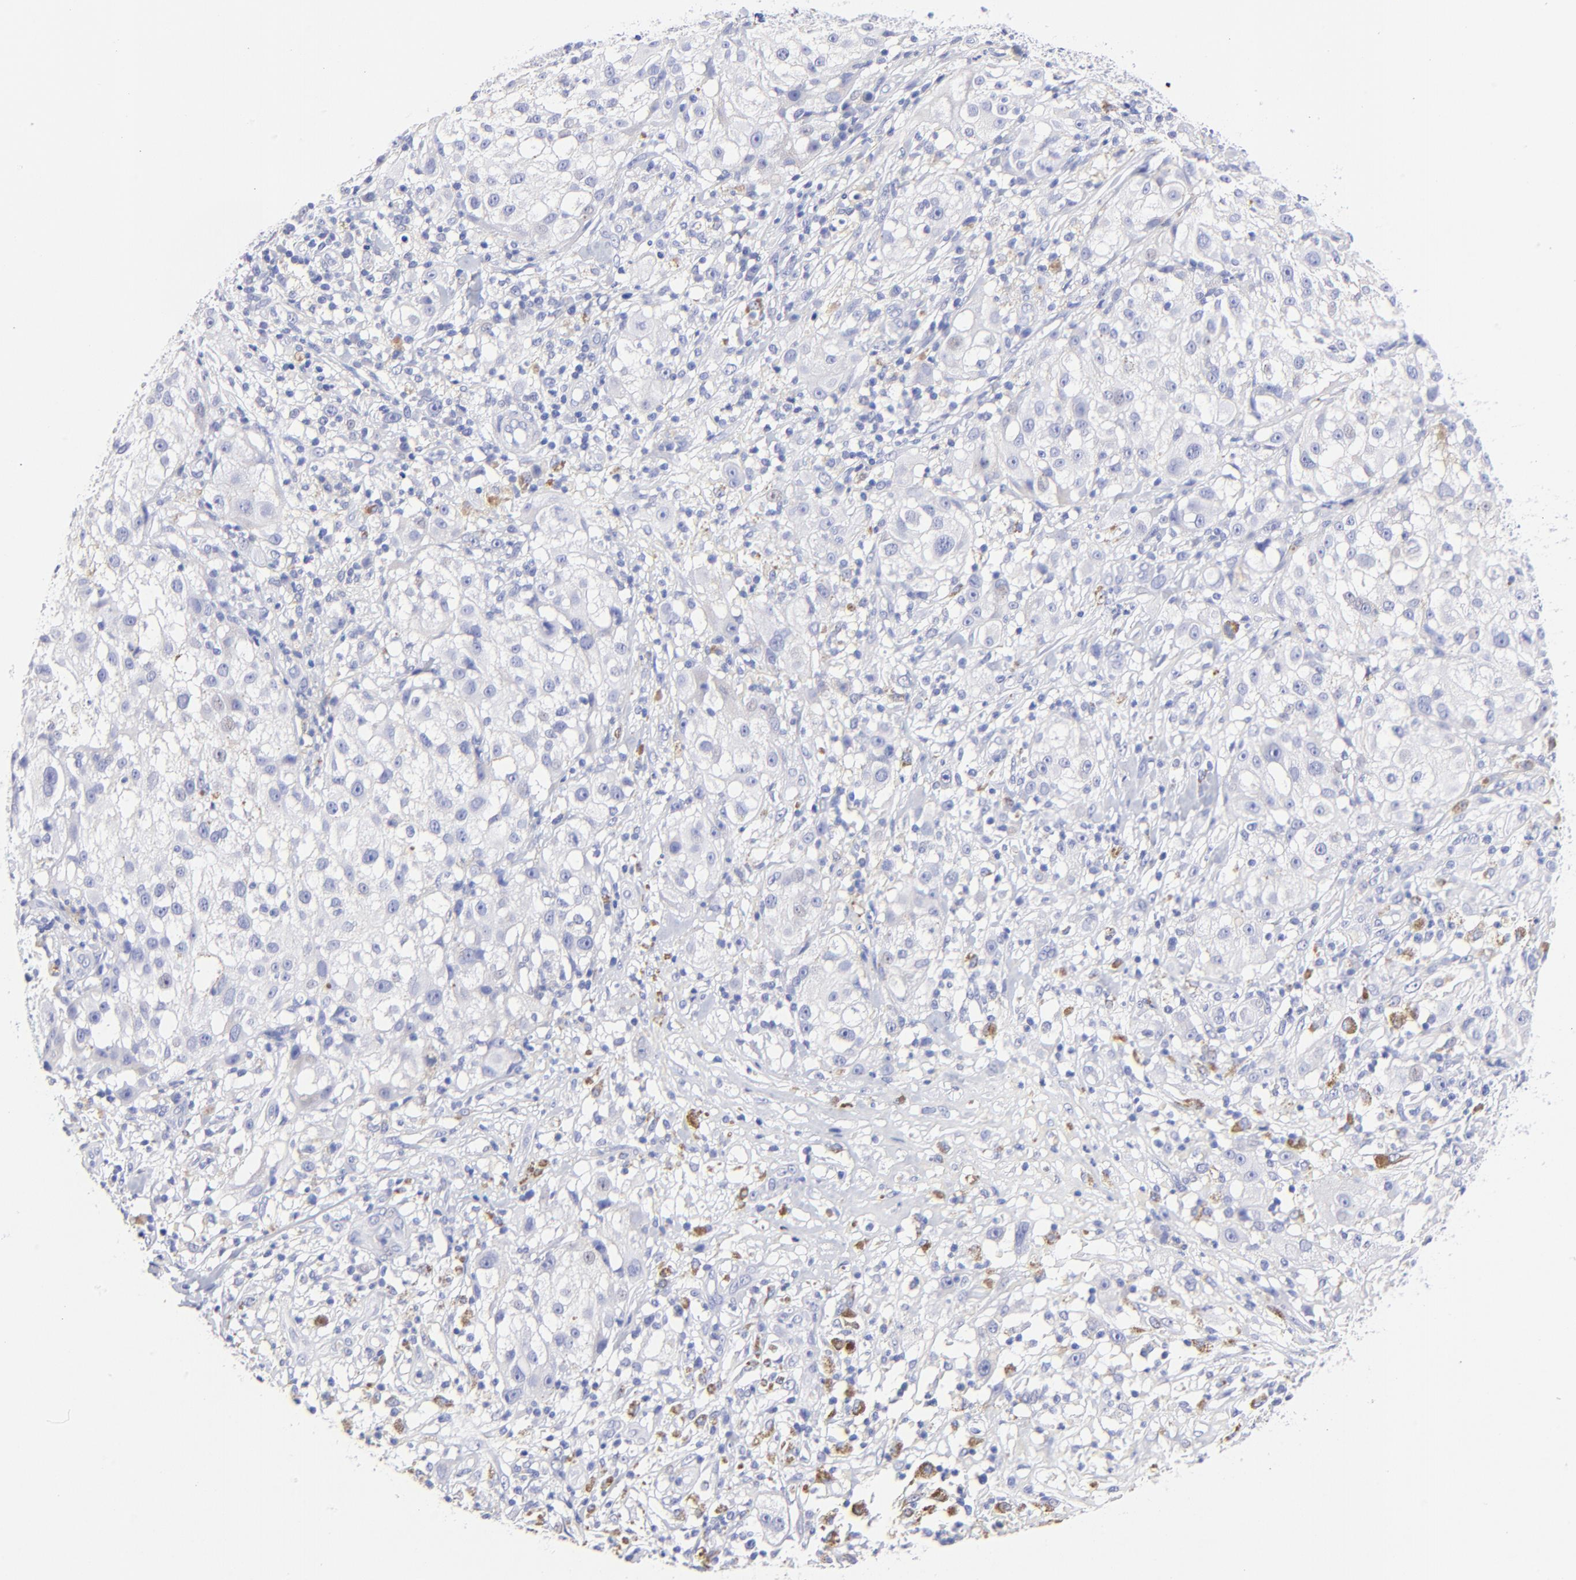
{"staining": {"intensity": "negative", "quantity": "none", "location": "none"}, "tissue": "melanoma", "cell_type": "Tumor cells", "image_type": "cancer", "snomed": [{"axis": "morphology", "description": "Necrosis, NOS"}, {"axis": "morphology", "description": "Malignant melanoma, NOS"}, {"axis": "topography", "description": "Skin"}], "caption": "Immunohistochemical staining of human malignant melanoma demonstrates no significant staining in tumor cells. (Stains: DAB (3,3'-diaminobenzidine) immunohistochemistry (IHC) with hematoxylin counter stain, Microscopy: brightfield microscopy at high magnification).", "gene": "HORMAD2", "patient": {"sex": "female", "age": 87}}